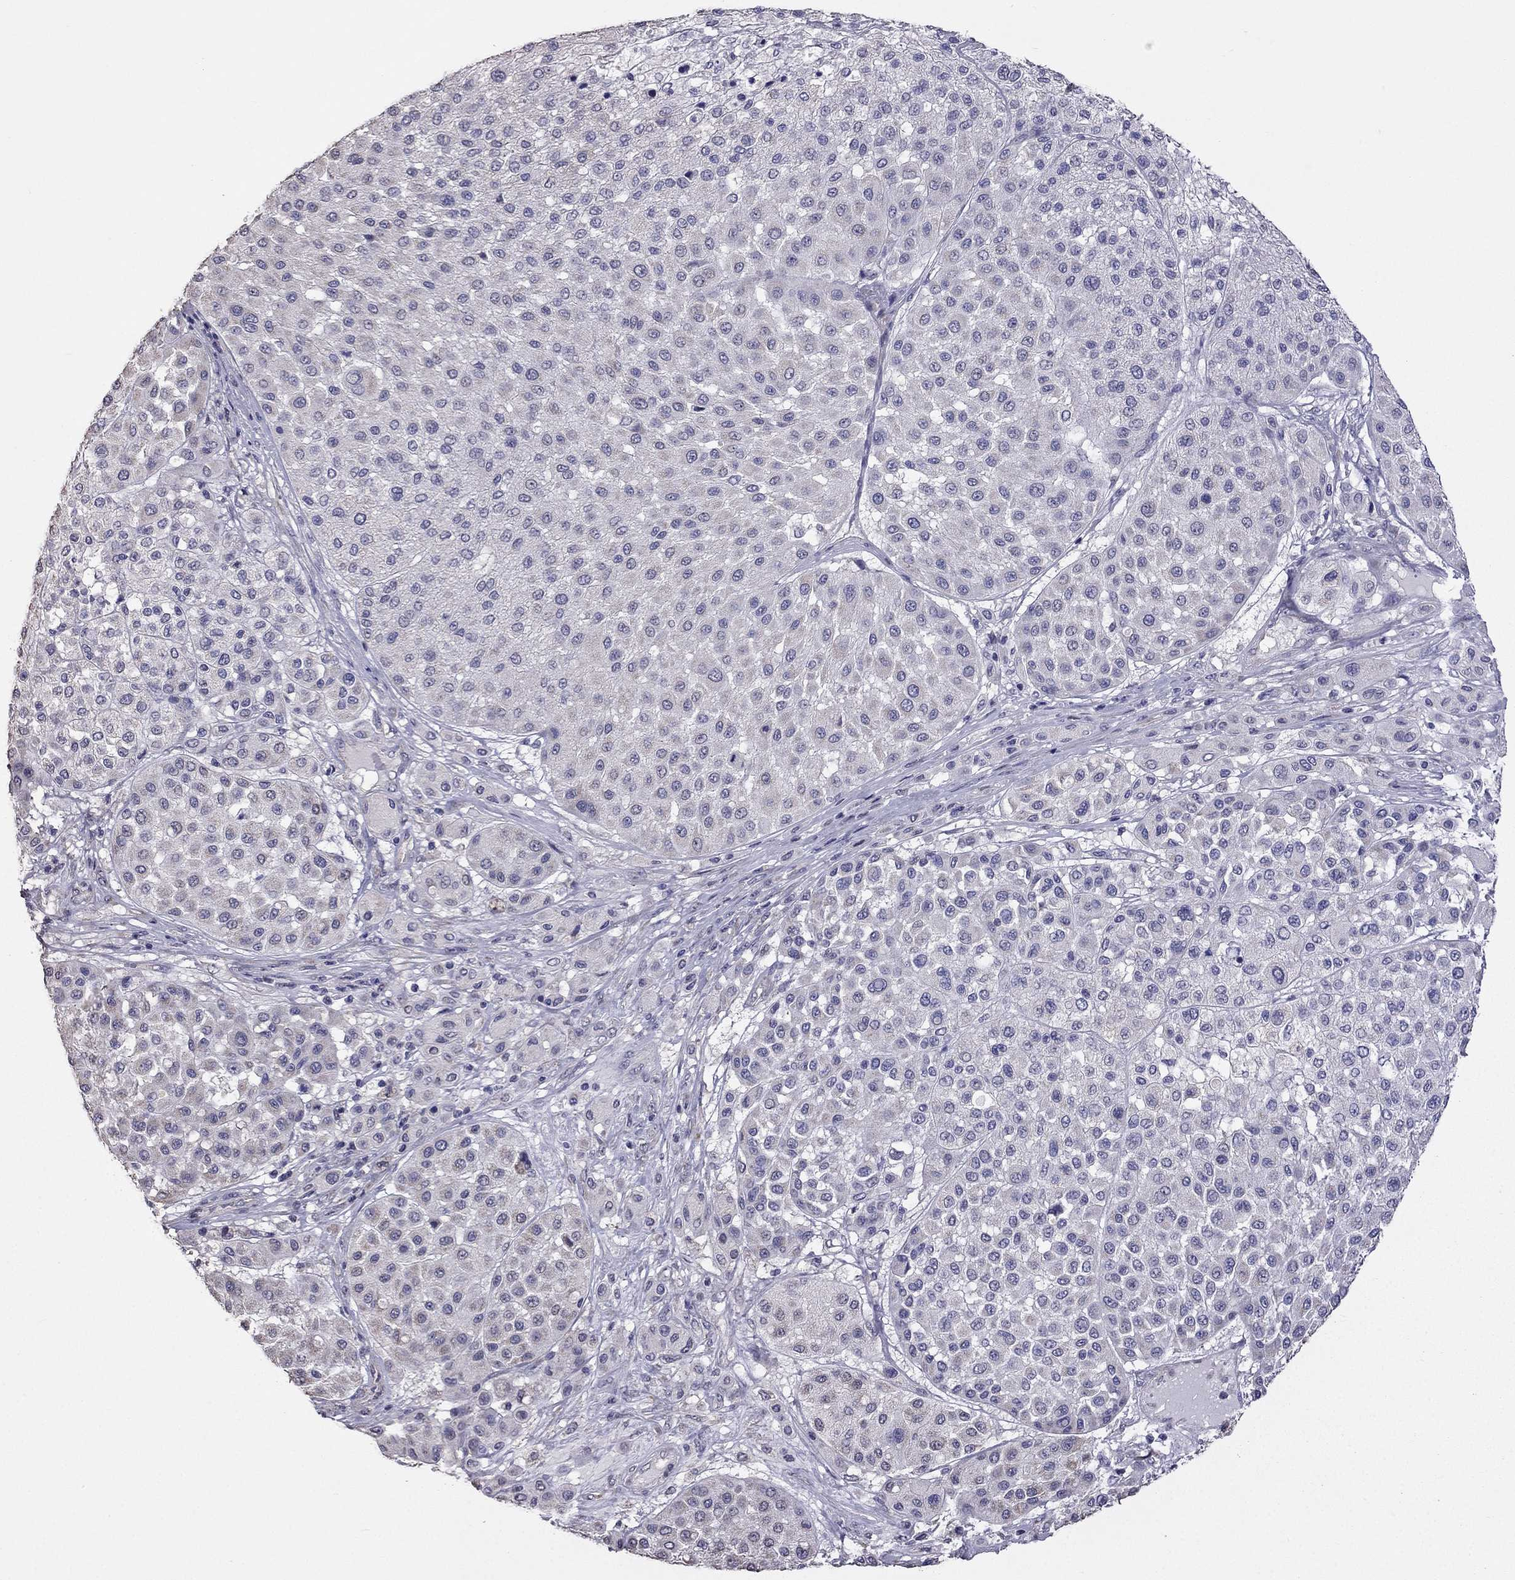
{"staining": {"intensity": "negative", "quantity": "none", "location": "none"}, "tissue": "melanoma", "cell_type": "Tumor cells", "image_type": "cancer", "snomed": [{"axis": "morphology", "description": "Malignant melanoma, Metastatic site"}, {"axis": "topography", "description": "Smooth muscle"}], "caption": "DAB immunohistochemical staining of malignant melanoma (metastatic site) displays no significant staining in tumor cells. Brightfield microscopy of immunohistochemistry stained with DAB (brown) and hematoxylin (blue), captured at high magnification.", "gene": "AK5", "patient": {"sex": "male", "age": 41}}